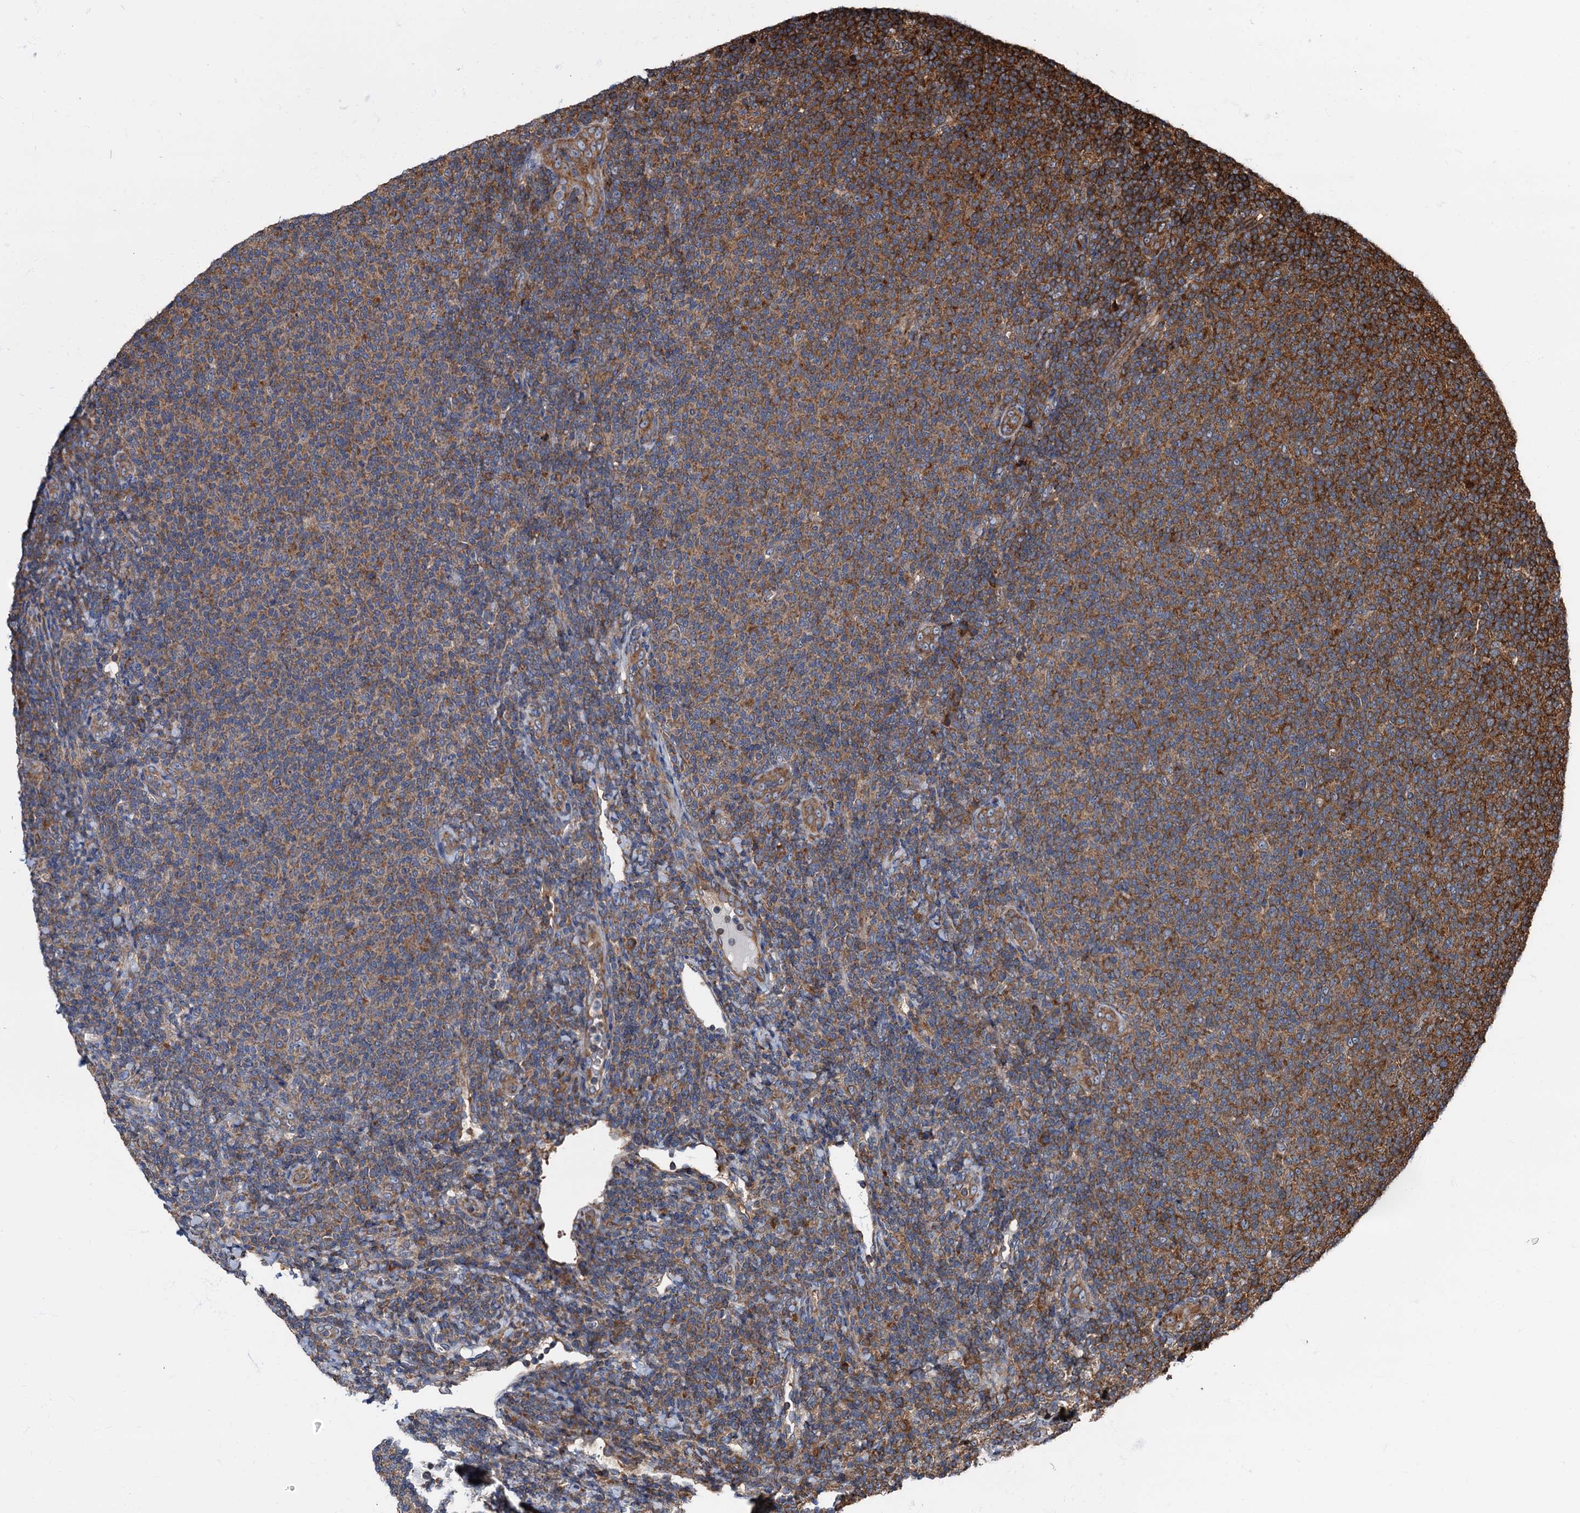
{"staining": {"intensity": "moderate", "quantity": ">75%", "location": "cytoplasmic/membranous"}, "tissue": "lymphoma", "cell_type": "Tumor cells", "image_type": "cancer", "snomed": [{"axis": "morphology", "description": "Malignant lymphoma, non-Hodgkin's type, Low grade"}, {"axis": "topography", "description": "Lymph node"}], "caption": "Immunohistochemistry photomicrograph of lymphoma stained for a protein (brown), which reveals medium levels of moderate cytoplasmic/membranous positivity in approximately >75% of tumor cells.", "gene": "ATP2C1", "patient": {"sex": "male", "age": 66}}